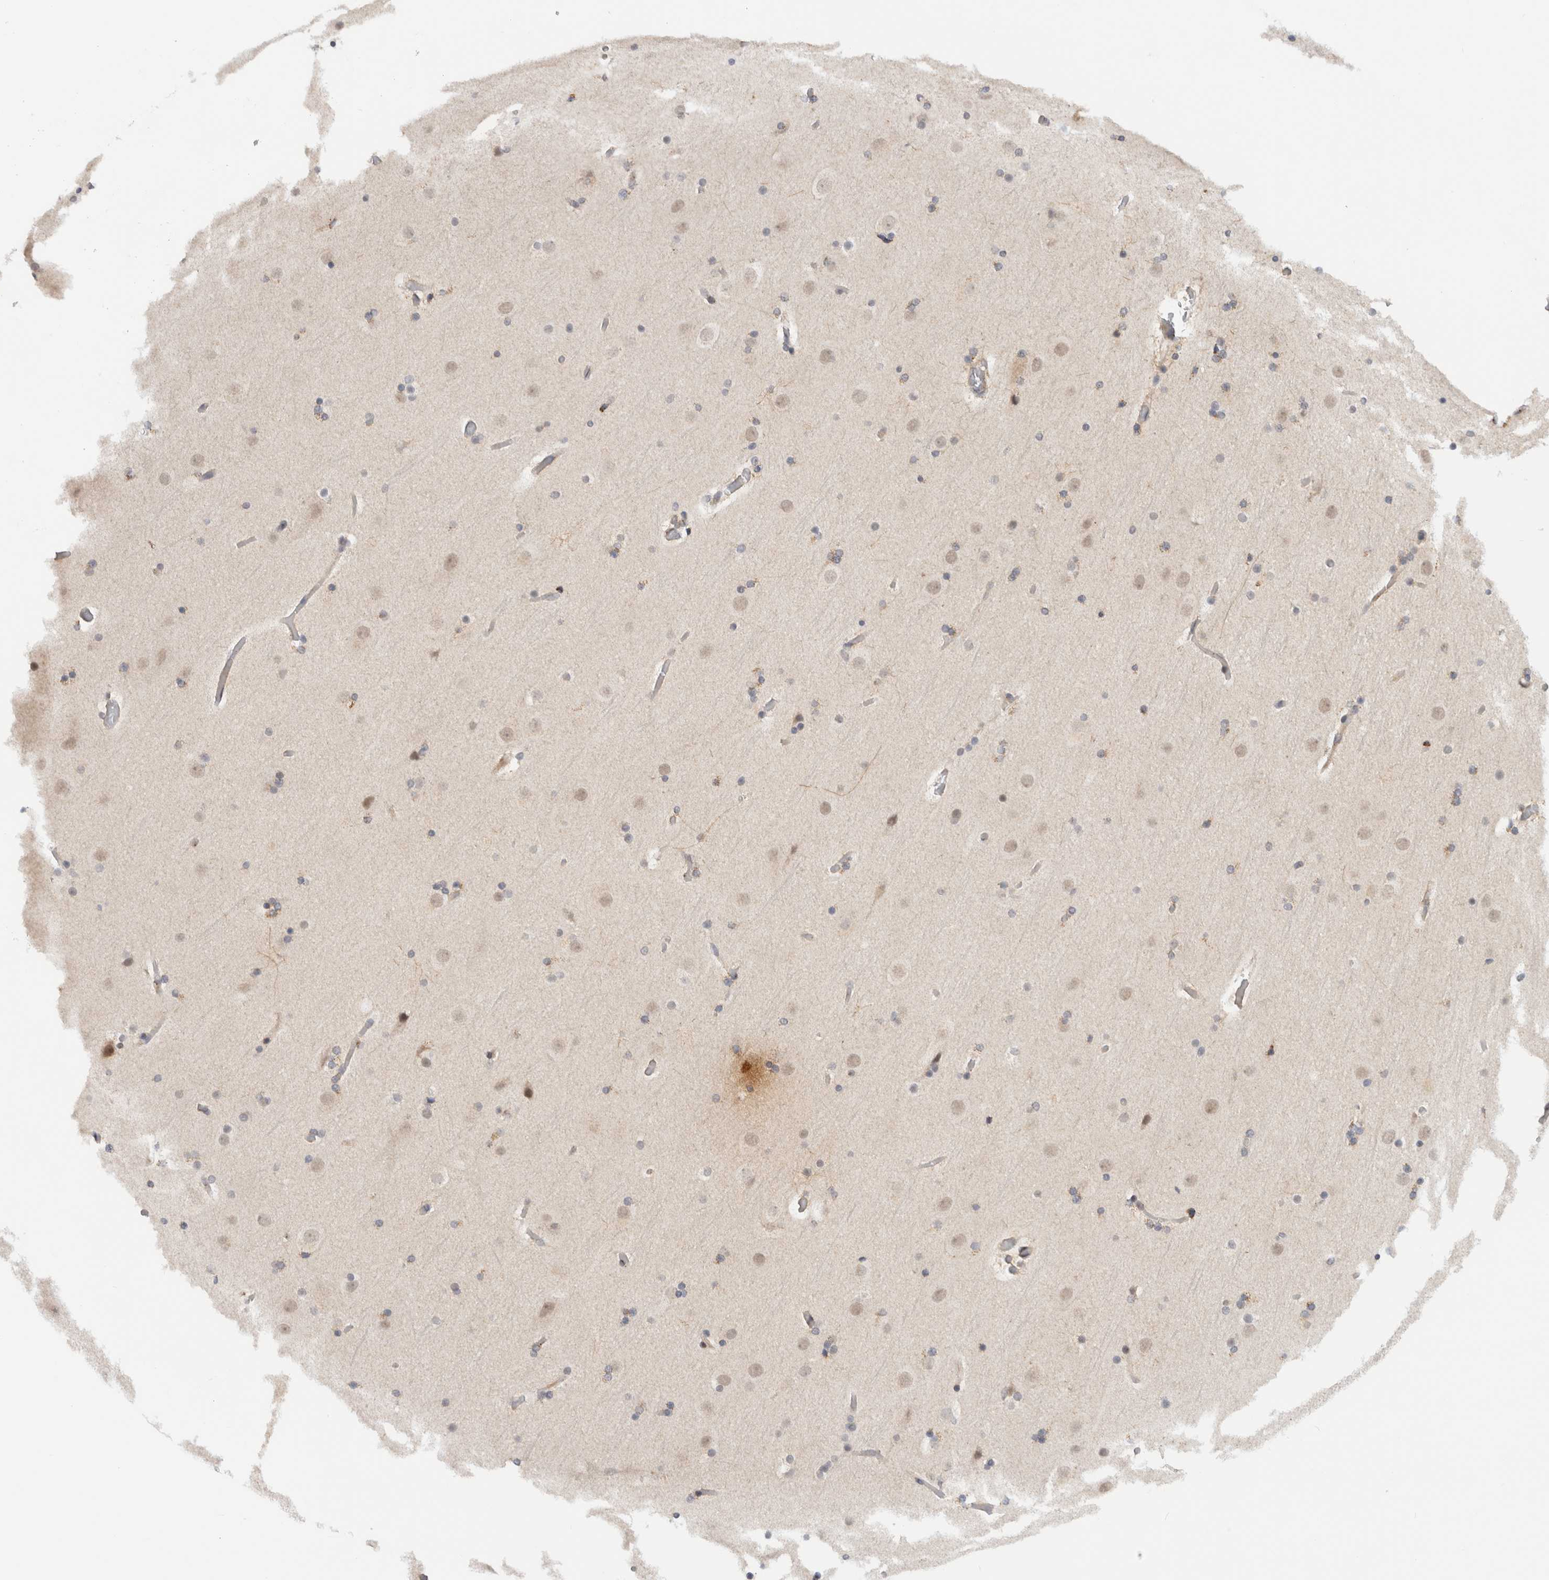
{"staining": {"intensity": "negative", "quantity": "none", "location": "none"}, "tissue": "cerebral cortex", "cell_type": "Endothelial cells", "image_type": "normal", "snomed": [{"axis": "morphology", "description": "Normal tissue, NOS"}, {"axis": "topography", "description": "Cerebral cortex"}], "caption": "This is an immunohistochemistry micrograph of benign cerebral cortex. There is no expression in endothelial cells.", "gene": "CMC2", "patient": {"sex": "male", "age": 57}}